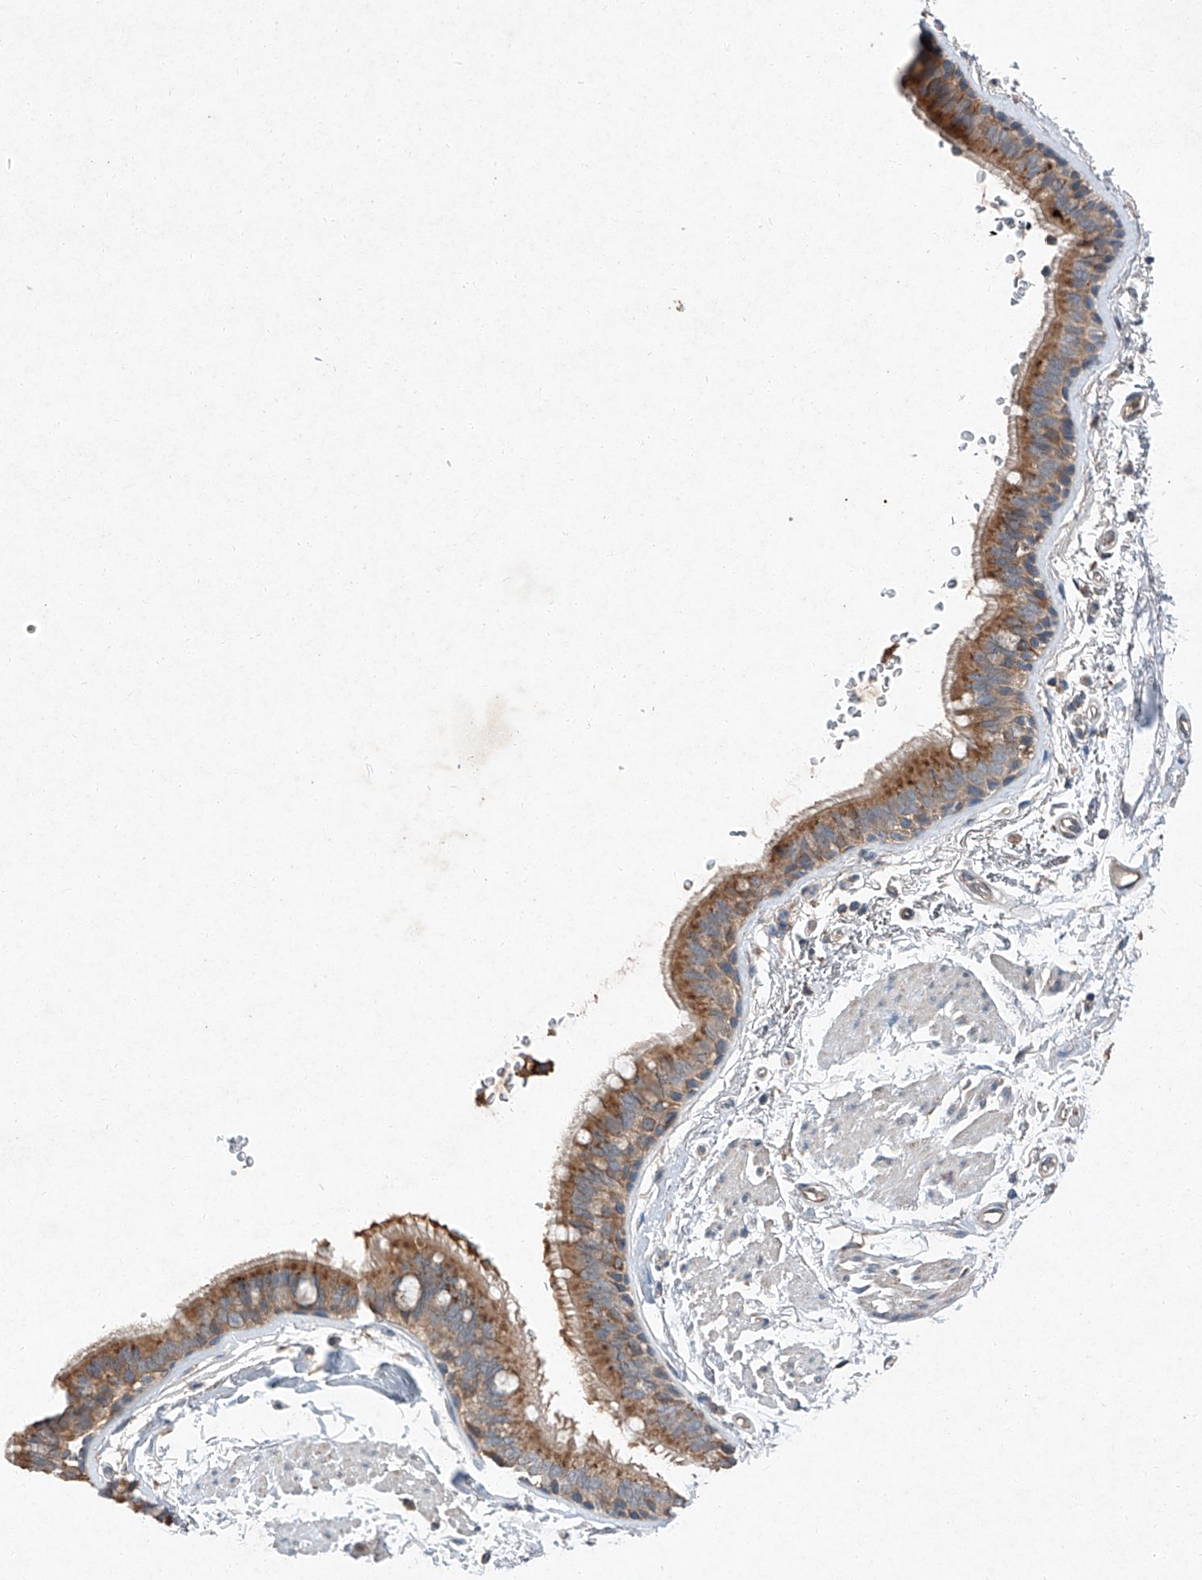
{"staining": {"intensity": "moderate", "quantity": ">75%", "location": "cytoplasmic/membranous"}, "tissue": "bronchus", "cell_type": "Respiratory epithelial cells", "image_type": "normal", "snomed": [{"axis": "morphology", "description": "Normal tissue, NOS"}, {"axis": "topography", "description": "Lymph node"}, {"axis": "topography", "description": "Bronchus"}], "caption": "Moderate cytoplasmic/membranous protein positivity is present in about >75% of respiratory epithelial cells in bronchus. The staining was performed using DAB (3,3'-diaminobenzidine) to visualize the protein expression in brown, while the nuclei were stained in blue with hematoxylin (Magnification: 20x).", "gene": "RUSC1", "patient": {"sex": "female", "age": 70}}